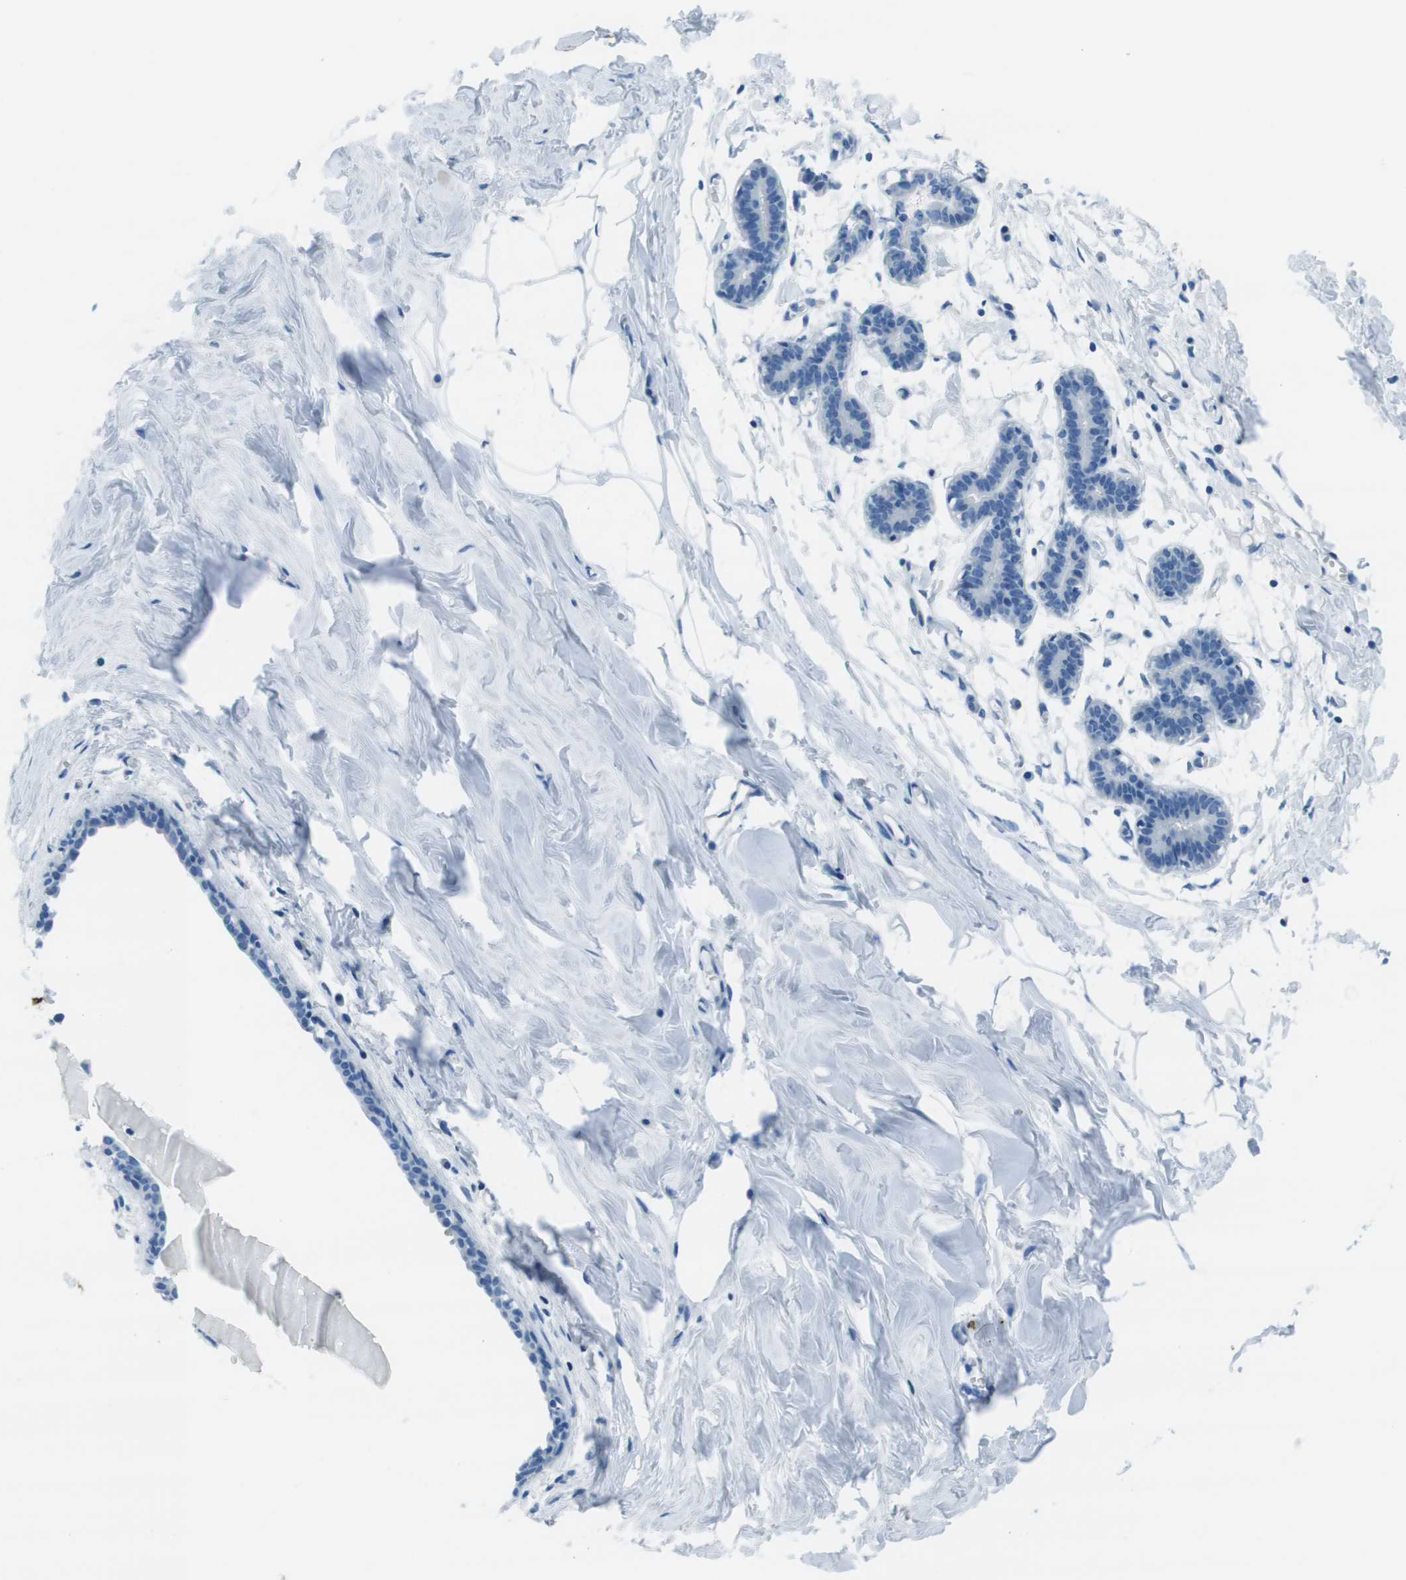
{"staining": {"intensity": "negative", "quantity": "none", "location": "none"}, "tissue": "breast", "cell_type": "Adipocytes", "image_type": "normal", "snomed": [{"axis": "morphology", "description": "Normal tissue, NOS"}, {"axis": "topography", "description": "Breast"}], "caption": "This image is of normal breast stained with immunohistochemistry (IHC) to label a protein in brown with the nuclei are counter-stained blue. There is no staining in adipocytes.", "gene": "STIP1", "patient": {"sex": "female", "age": 27}}